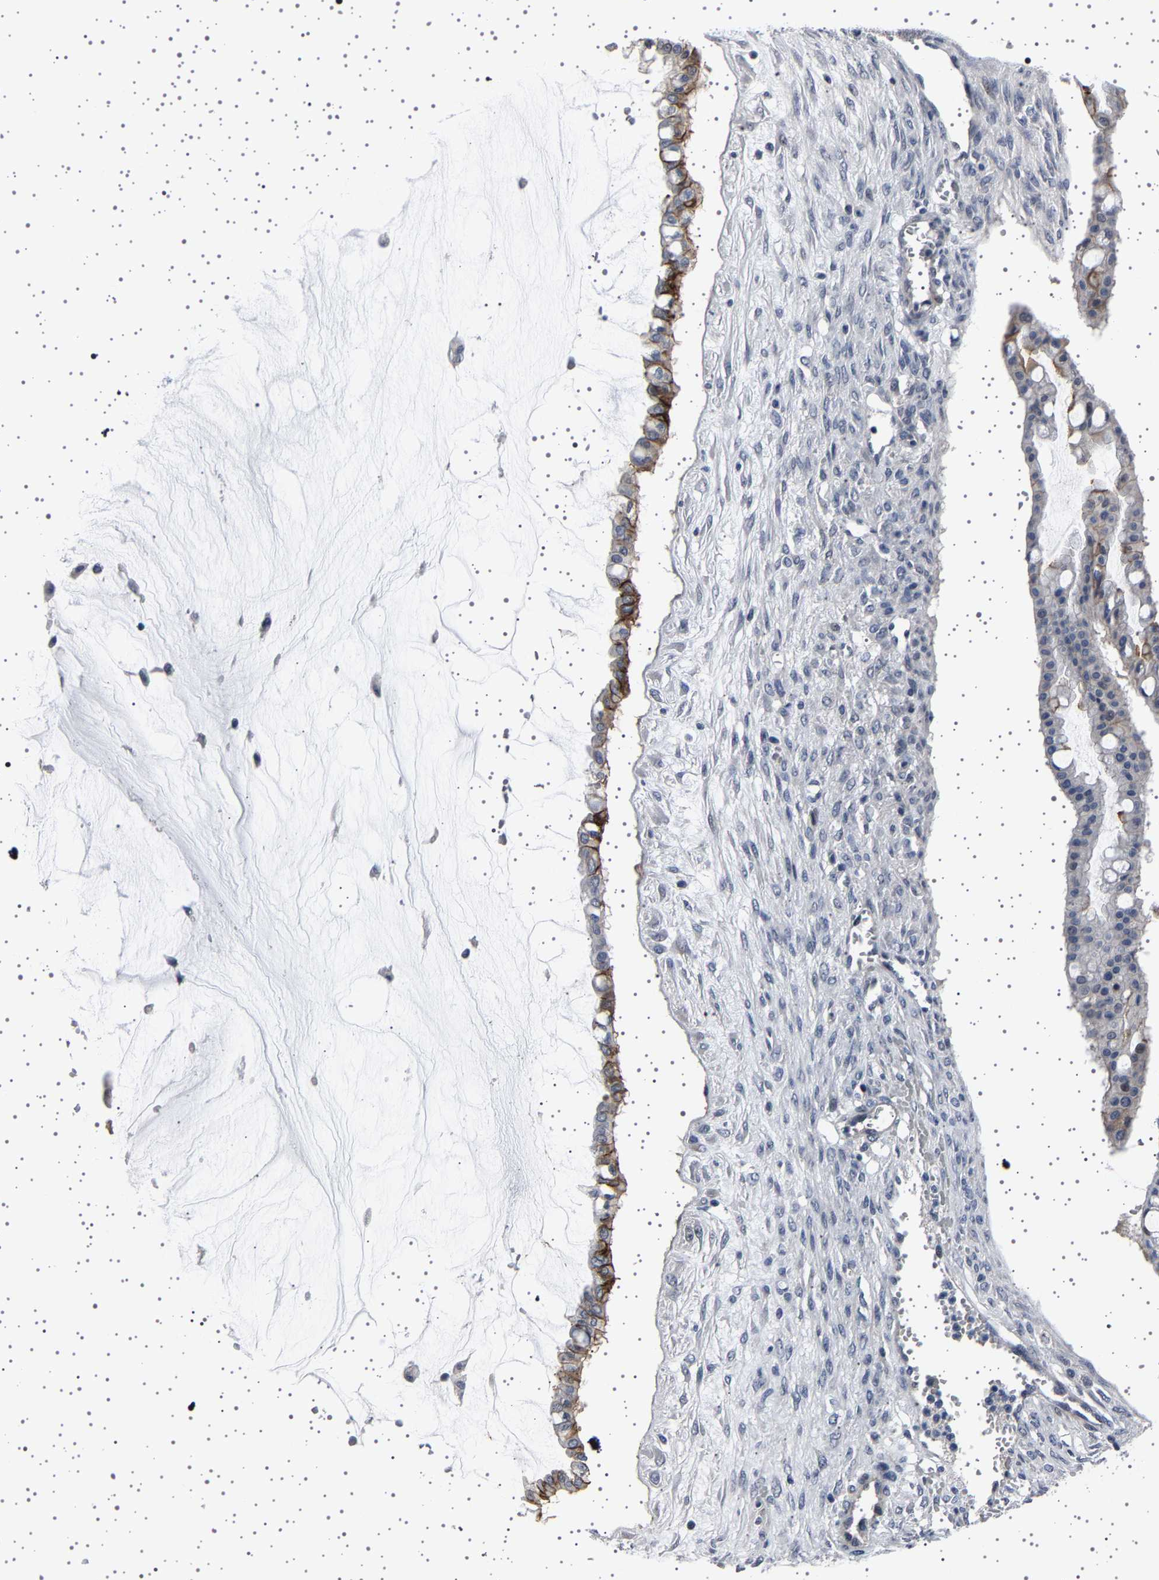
{"staining": {"intensity": "moderate", "quantity": "25%-75%", "location": "cytoplasmic/membranous"}, "tissue": "ovarian cancer", "cell_type": "Tumor cells", "image_type": "cancer", "snomed": [{"axis": "morphology", "description": "Cystadenocarcinoma, mucinous, NOS"}, {"axis": "topography", "description": "Ovary"}], "caption": "An immunohistochemistry image of tumor tissue is shown. Protein staining in brown highlights moderate cytoplasmic/membranous positivity in ovarian cancer (mucinous cystadenocarcinoma) within tumor cells.", "gene": "PAK5", "patient": {"sex": "female", "age": 73}}